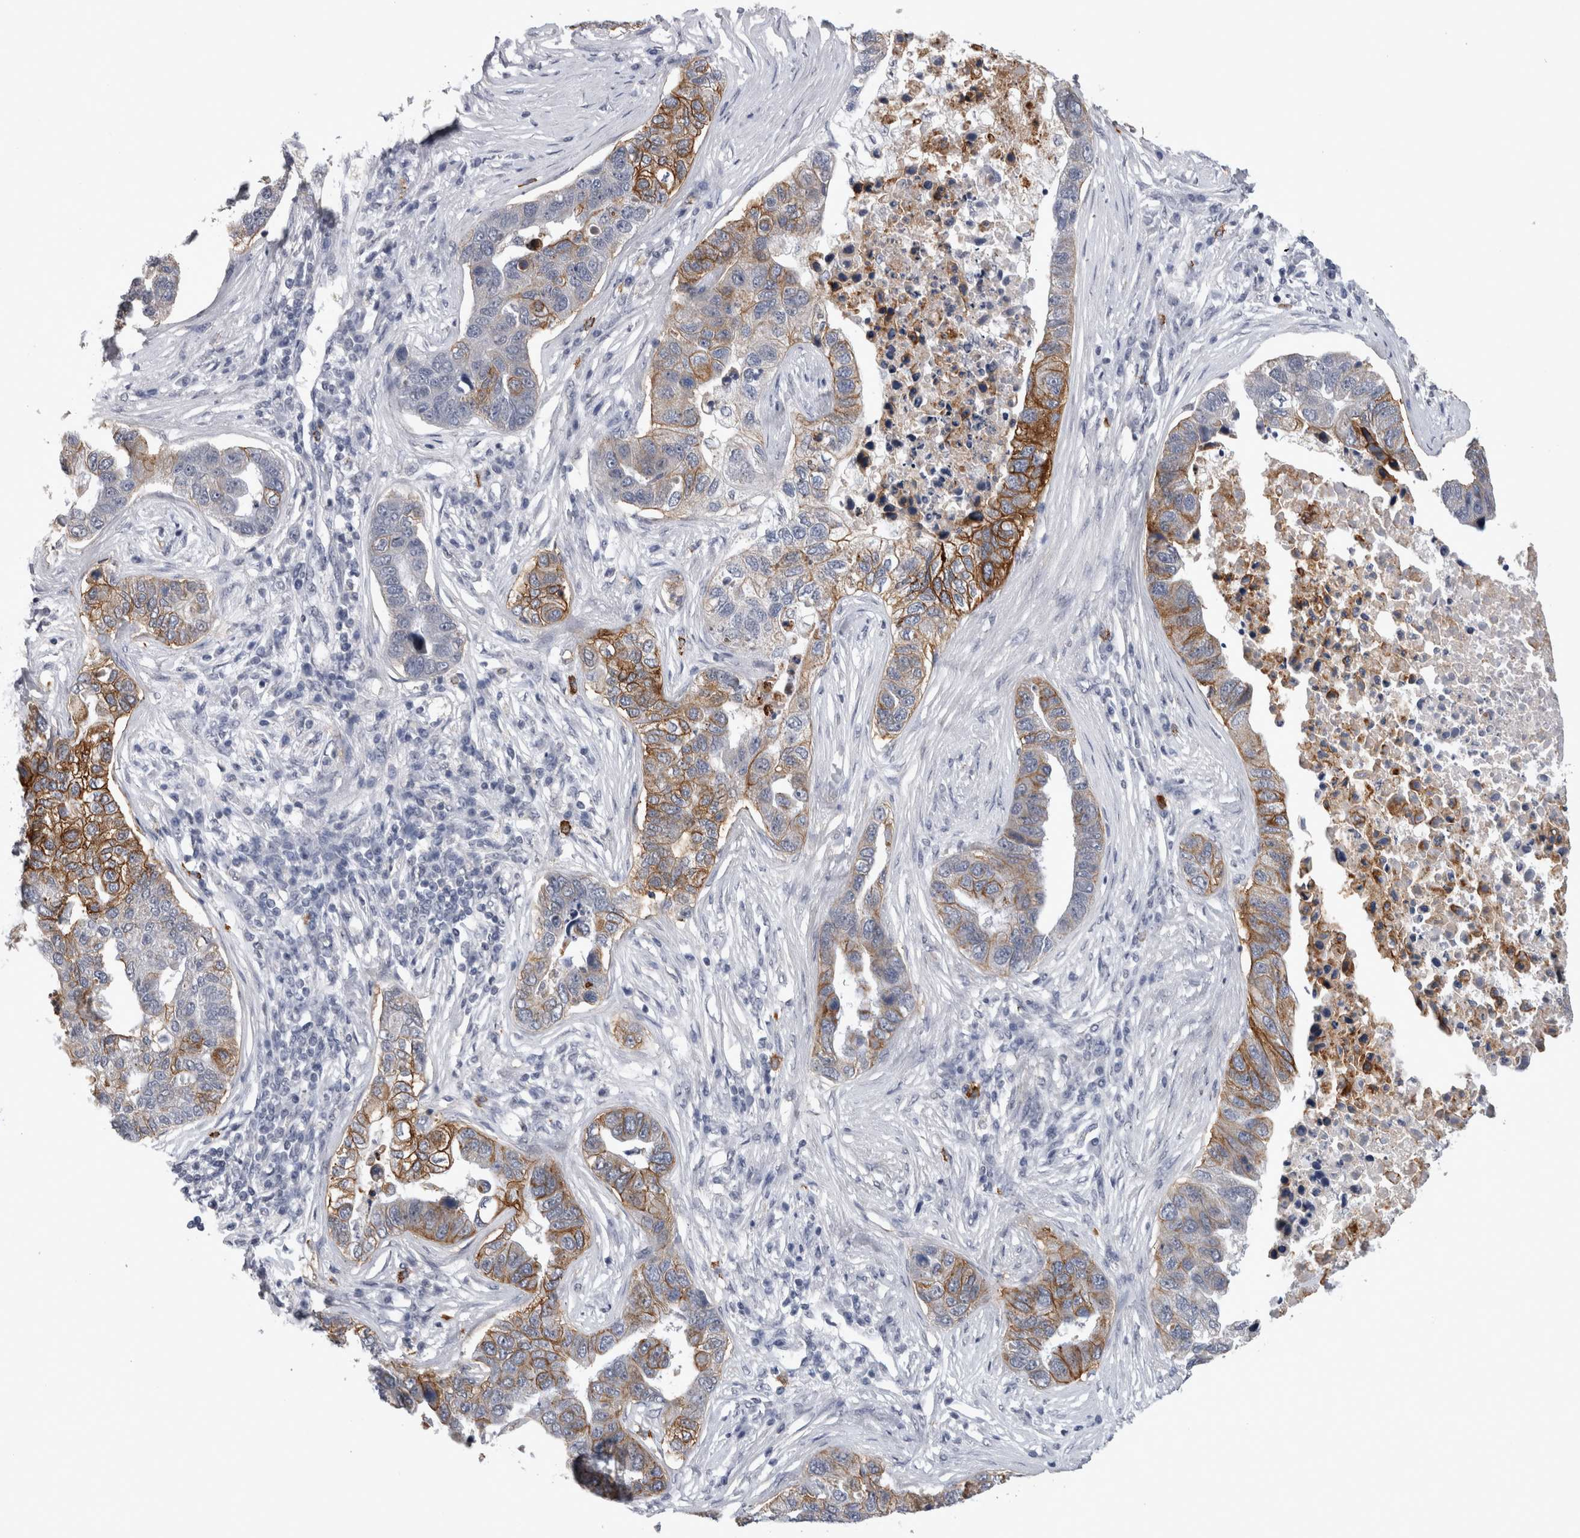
{"staining": {"intensity": "moderate", "quantity": ">75%", "location": "cytoplasmic/membranous"}, "tissue": "pancreatic cancer", "cell_type": "Tumor cells", "image_type": "cancer", "snomed": [{"axis": "morphology", "description": "Adenocarcinoma, NOS"}, {"axis": "topography", "description": "Pancreas"}], "caption": "IHC of human pancreatic adenocarcinoma displays medium levels of moderate cytoplasmic/membranous expression in about >75% of tumor cells.", "gene": "PEBP4", "patient": {"sex": "female", "age": 61}}